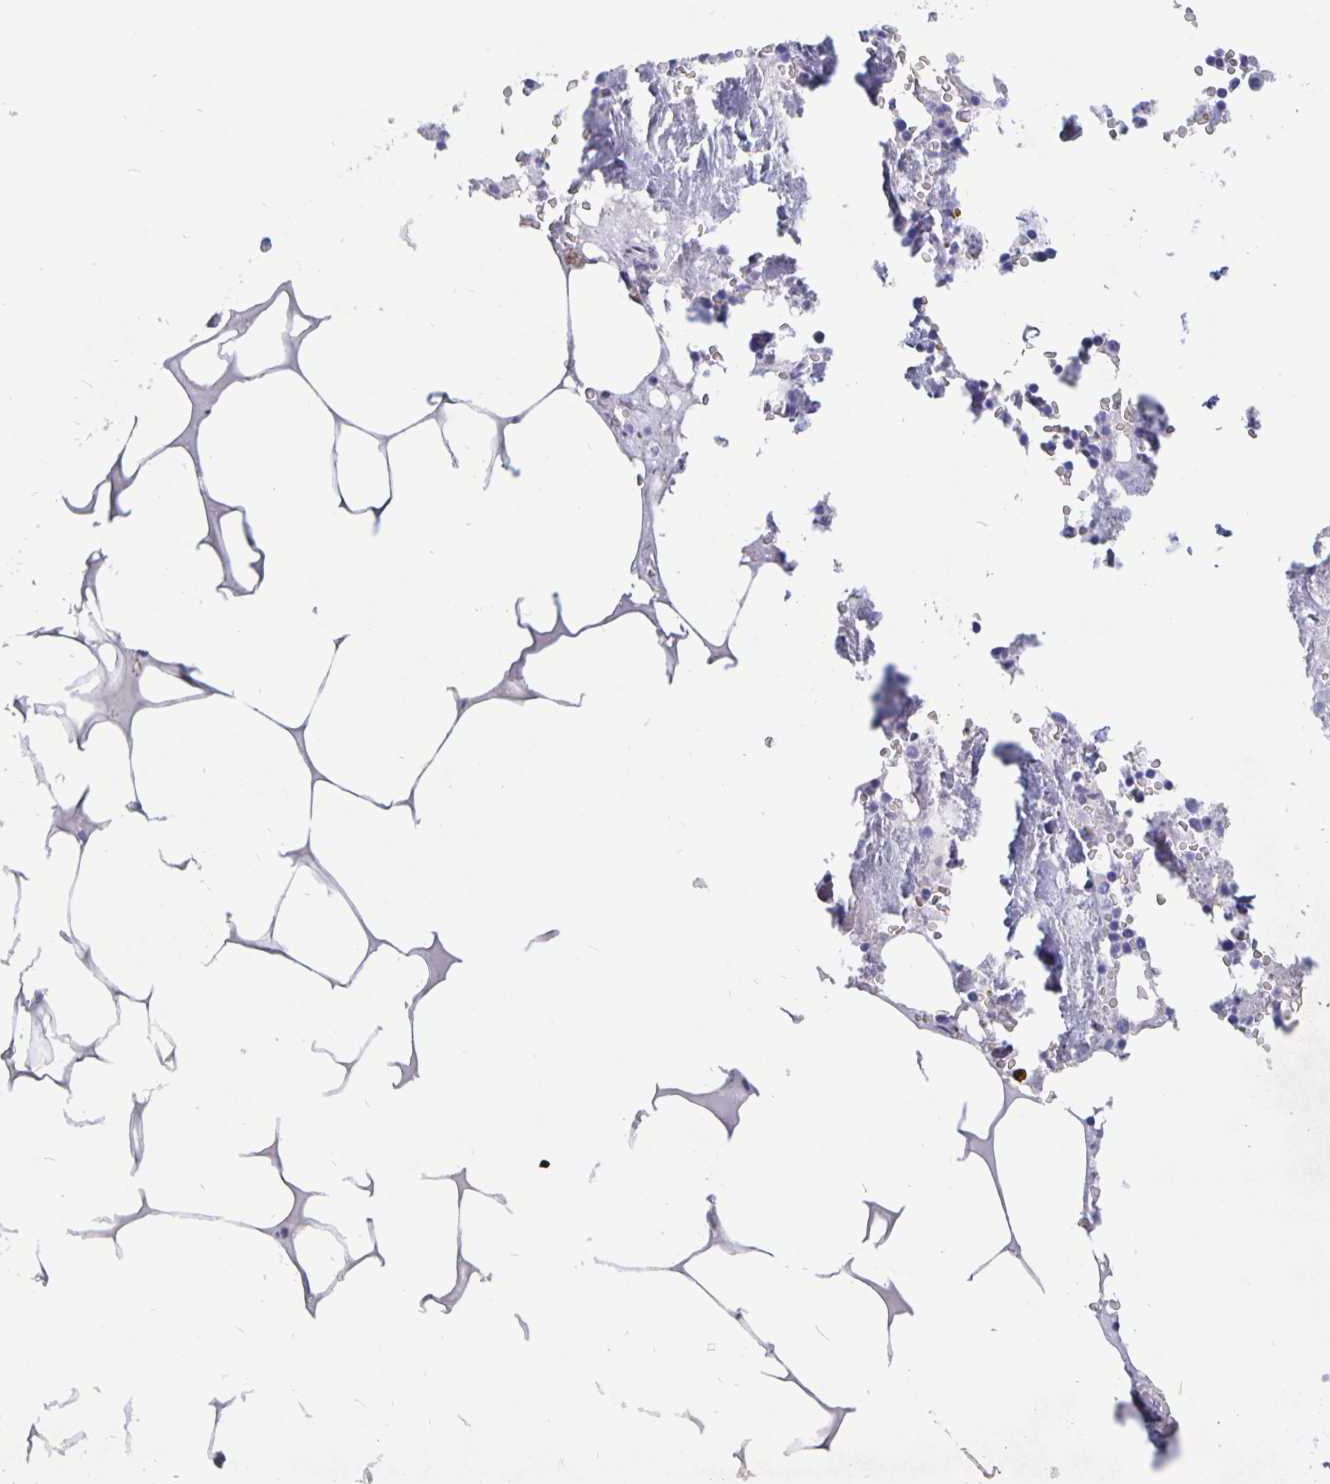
{"staining": {"intensity": "negative", "quantity": "none", "location": "none"}, "tissue": "bone marrow", "cell_type": "Hematopoietic cells", "image_type": "normal", "snomed": [{"axis": "morphology", "description": "Normal tissue, NOS"}, {"axis": "topography", "description": "Bone marrow"}], "caption": "Photomicrograph shows no significant protein expression in hematopoietic cells of normal bone marrow. Nuclei are stained in blue.", "gene": "SMOC1", "patient": {"sex": "male", "age": 54}}